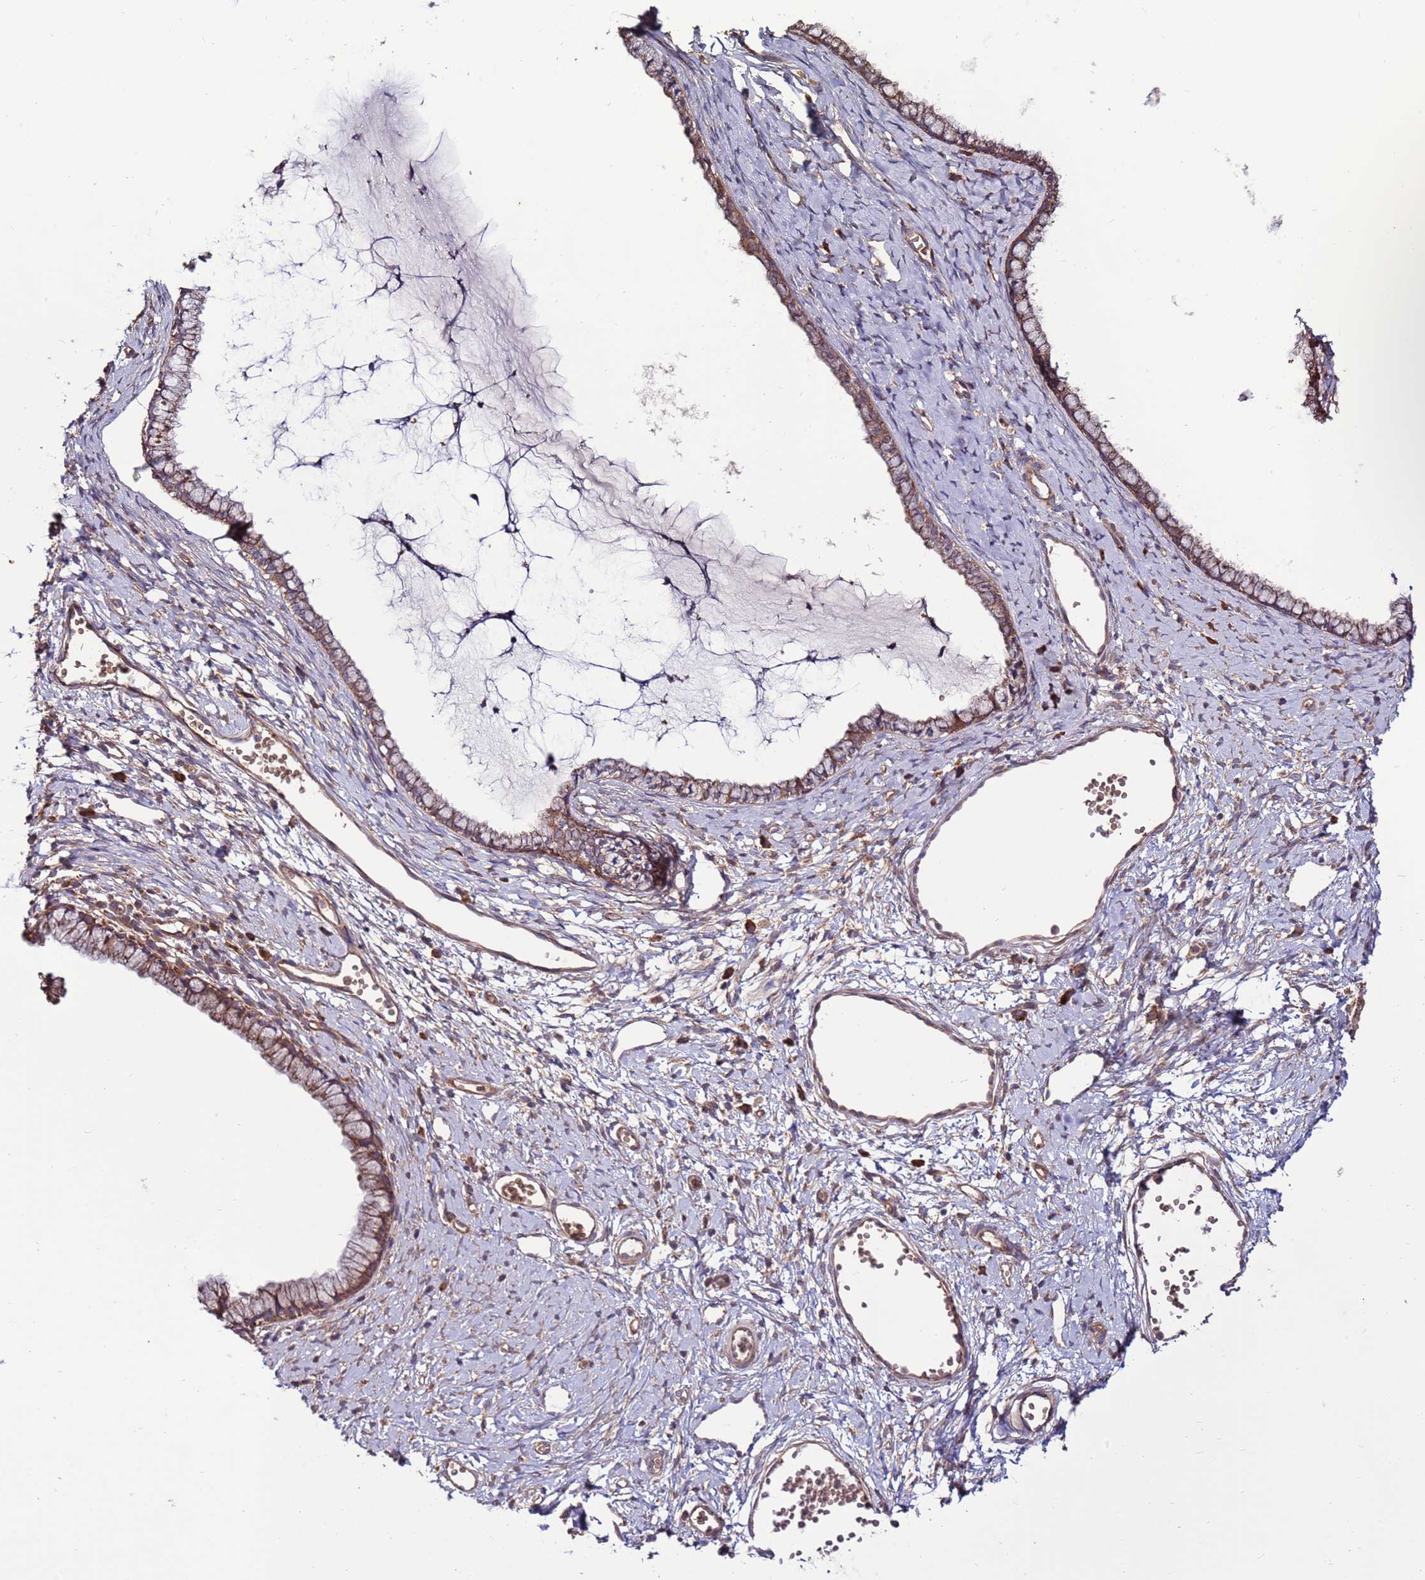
{"staining": {"intensity": "moderate", "quantity": ">75%", "location": "cytoplasmic/membranous"}, "tissue": "cervix", "cell_type": "Glandular cells", "image_type": "normal", "snomed": [{"axis": "morphology", "description": "Normal tissue, NOS"}, {"axis": "topography", "description": "Cervix"}], "caption": "Immunohistochemistry micrograph of unremarkable cervix: human cervix stained using immunohistochemistry exhibits medium levels of moderate protein expression localized specifically in the cytoplasmic/membranous of glandular cells, appearing as a cytoplasmic/membranous brown color.", "gene": "SLC44A5", "patient": {"sex": "female", "age": 40}}